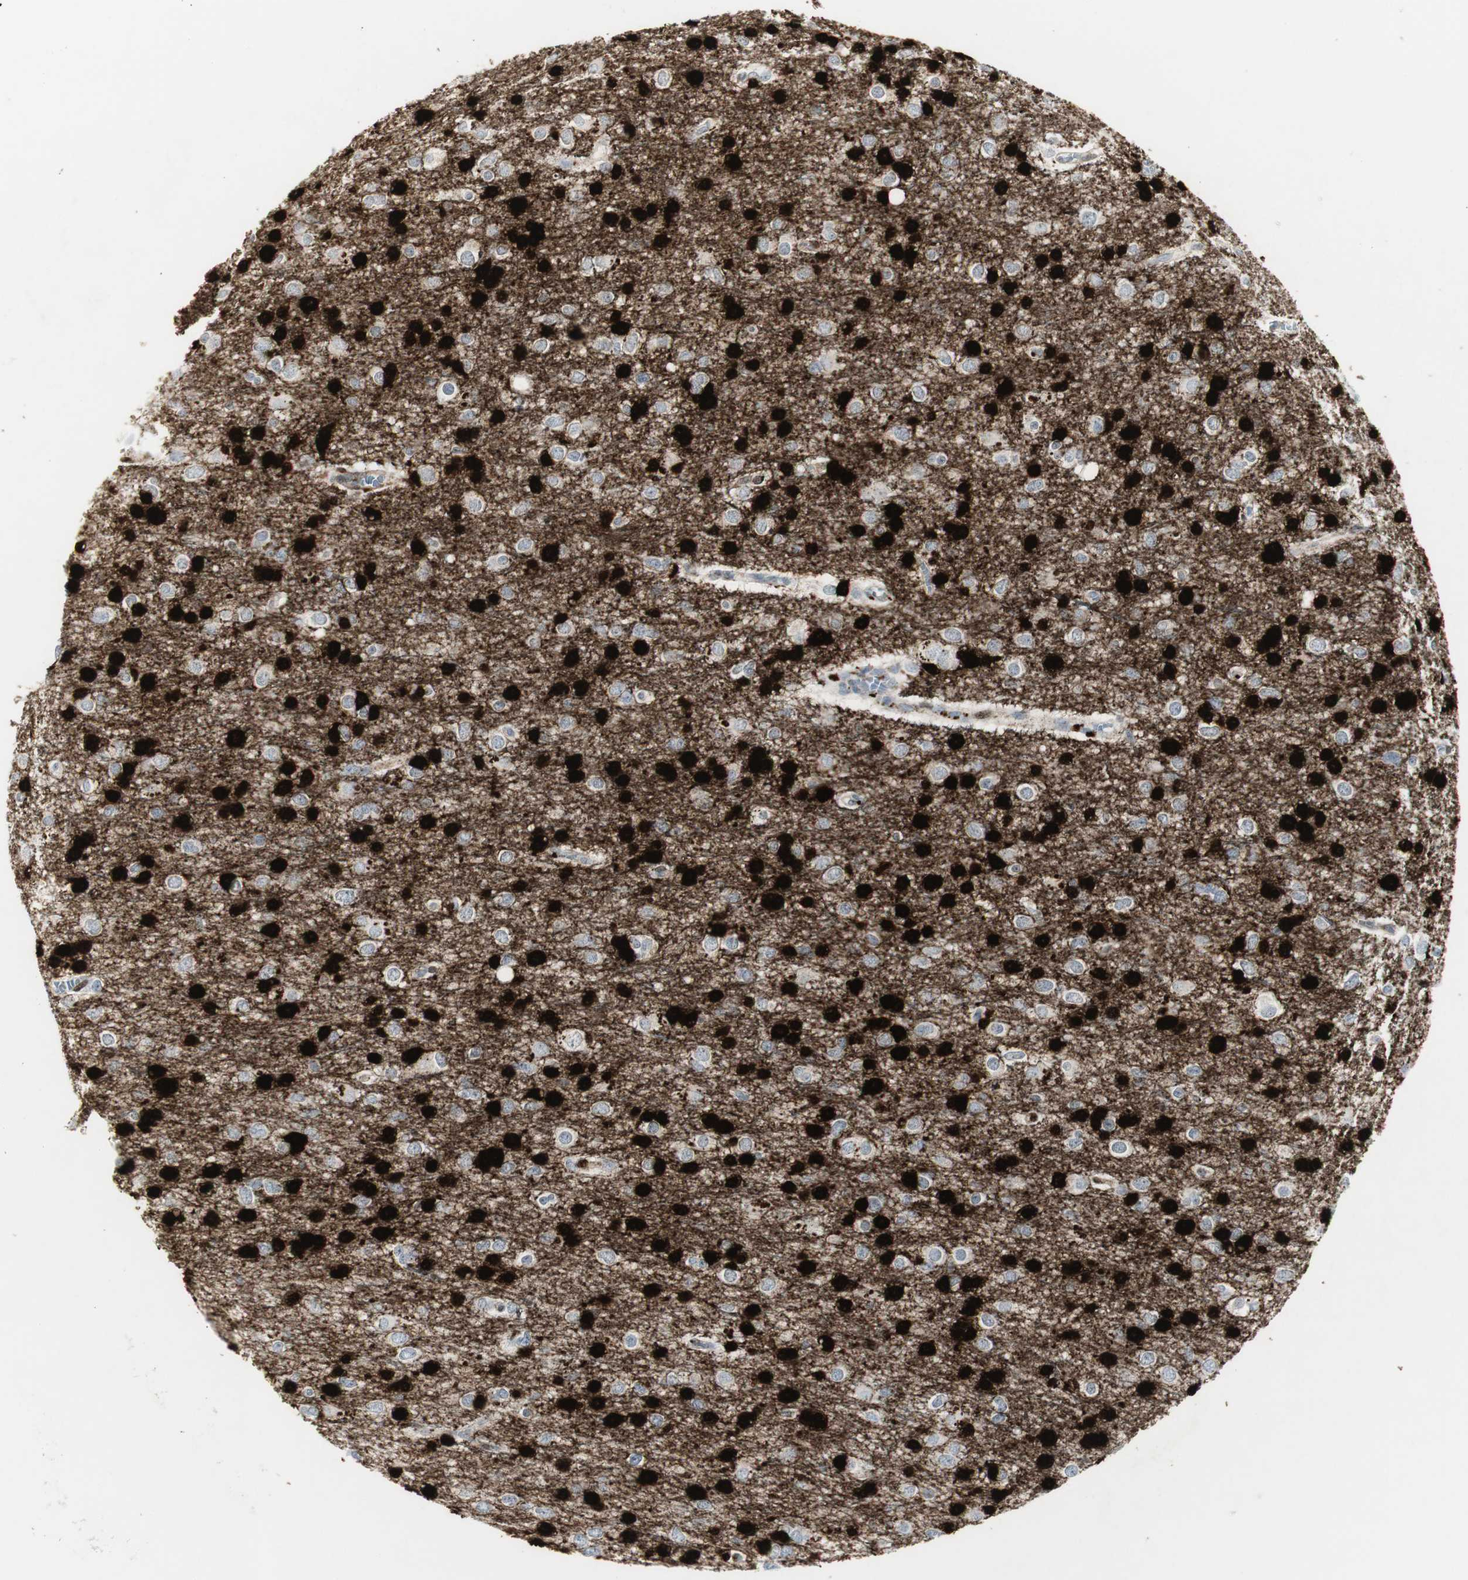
{"staining": {"intensity": "strong", "quantity": "25%-75%", "location": "cytoplasmic/membranous,nuclear"}, "tissue": "glioma", "cell_type": "Tumor cells", "image_type": "cancer", "snomed": [{"axis": "morphology", "description": "Glioma, malignant, Low grade"}, {"axis": "topography", "description": "Brain"}], "caption": "This photomicrograph shows immunohistochemistry staining of human glioma, with high strong cytoplasmic/membranous and nuclear positivity in approximately 25%-75% of tumor cells.", "gene": "PPP1R14A", "patient": {"sex": "male", "age": 42}}